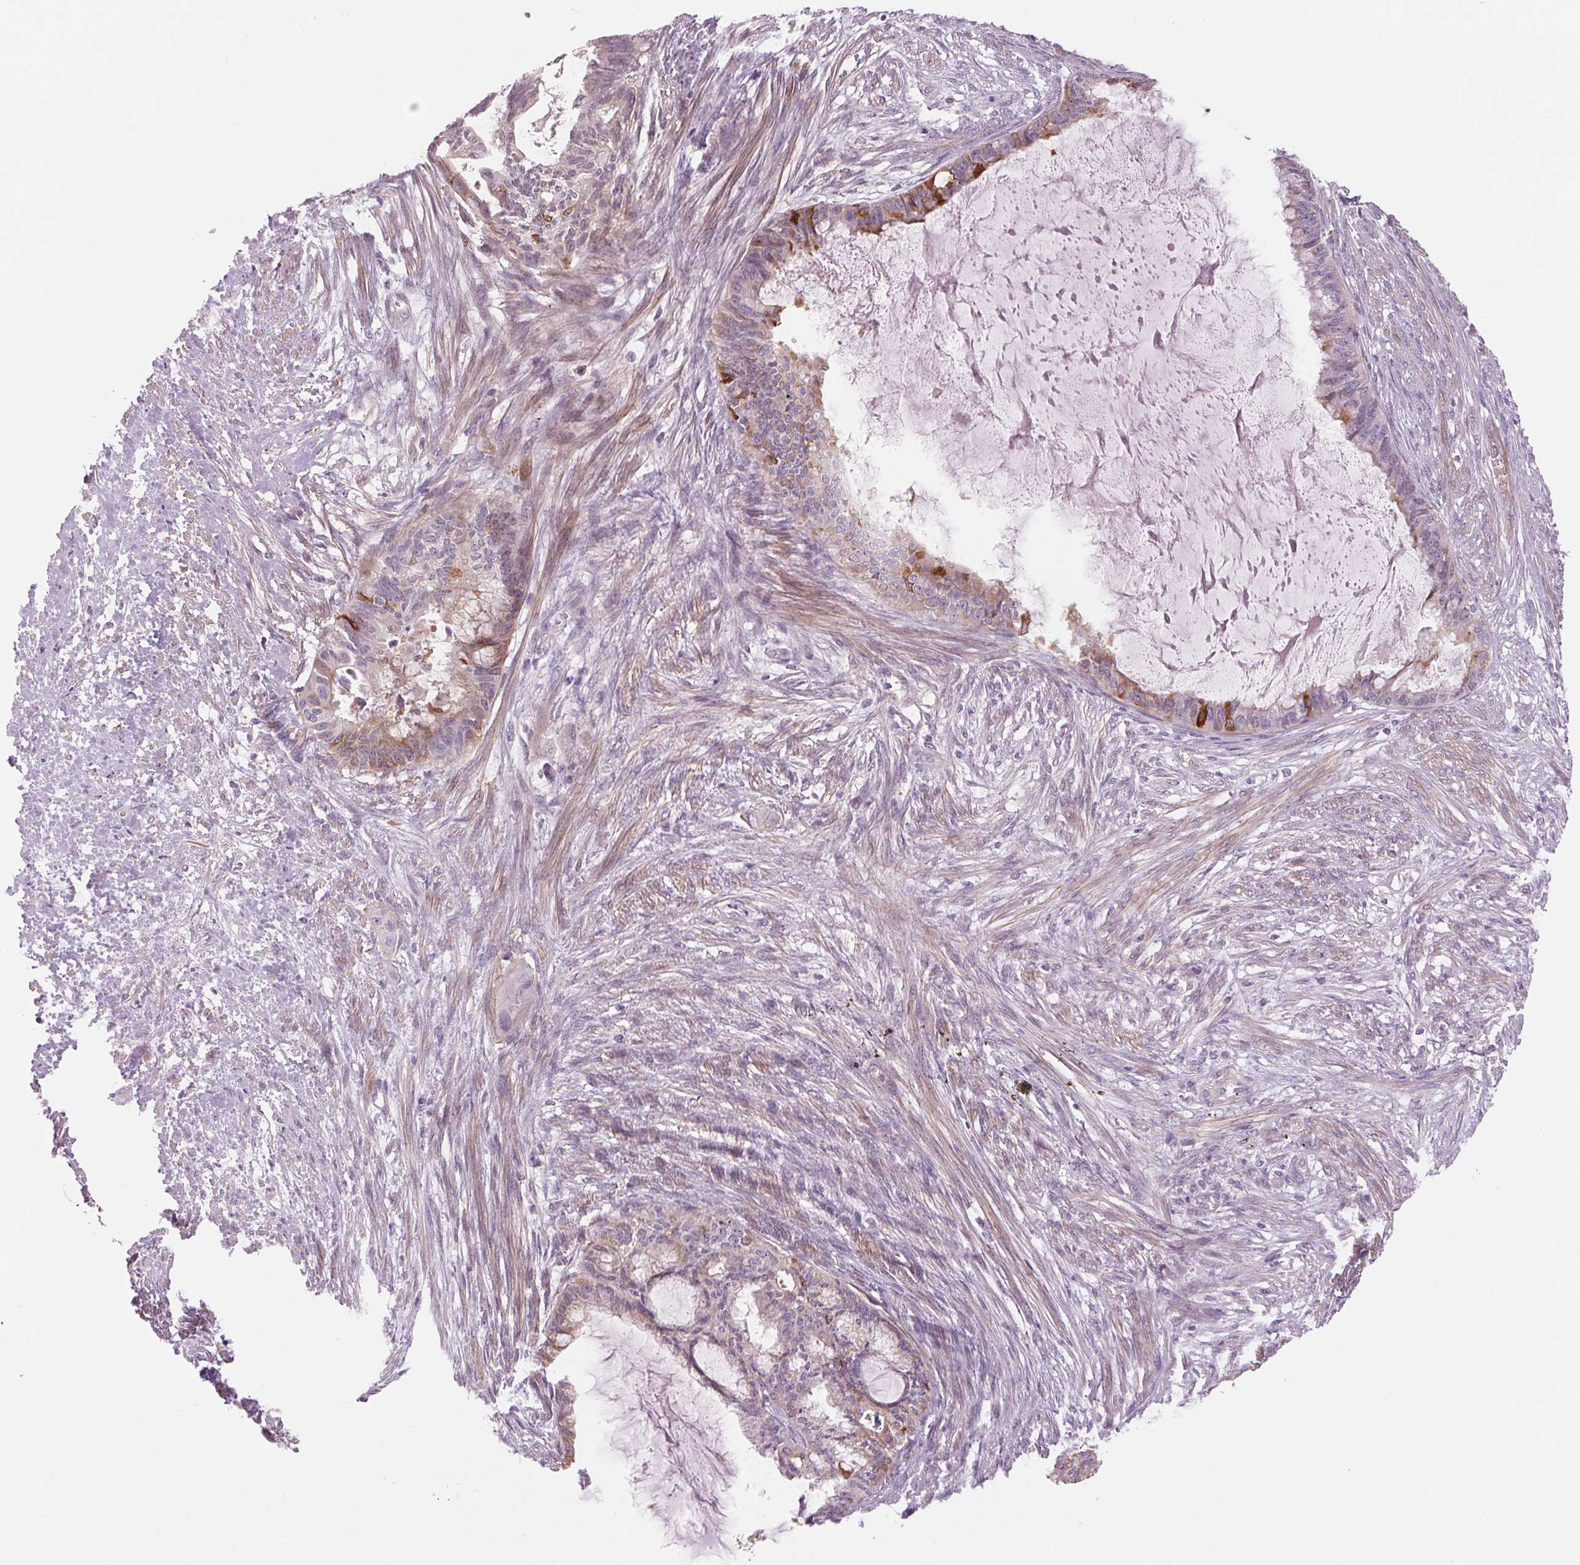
{"staining": {"intensity": "moderate", "quantity": "<25%", "location": "cytoplasmic/membranous"}, "tissue": "endometrial cancer", "cell_type": "Tumor cells", "image_type": "cancer", "snomed": [{"axis": "morphology", "description": "Adenocarcinoma, NOS"}, {"axis": "topography", "description": "Endometrium"}], "caption": "Immunohistochemistry (IHC) micrograph of neoplastic tissue: human endometrial cancer (adenocarcinoma) stained using IHC displays low levels of moderate protein expression localized specifically in the cytoplasmic/membranous of tumor cells, appearing as a cytoplasmic/membranous brown color.", "gene": "HHLA2", "patient": {"sex": "female", "age": 86}}